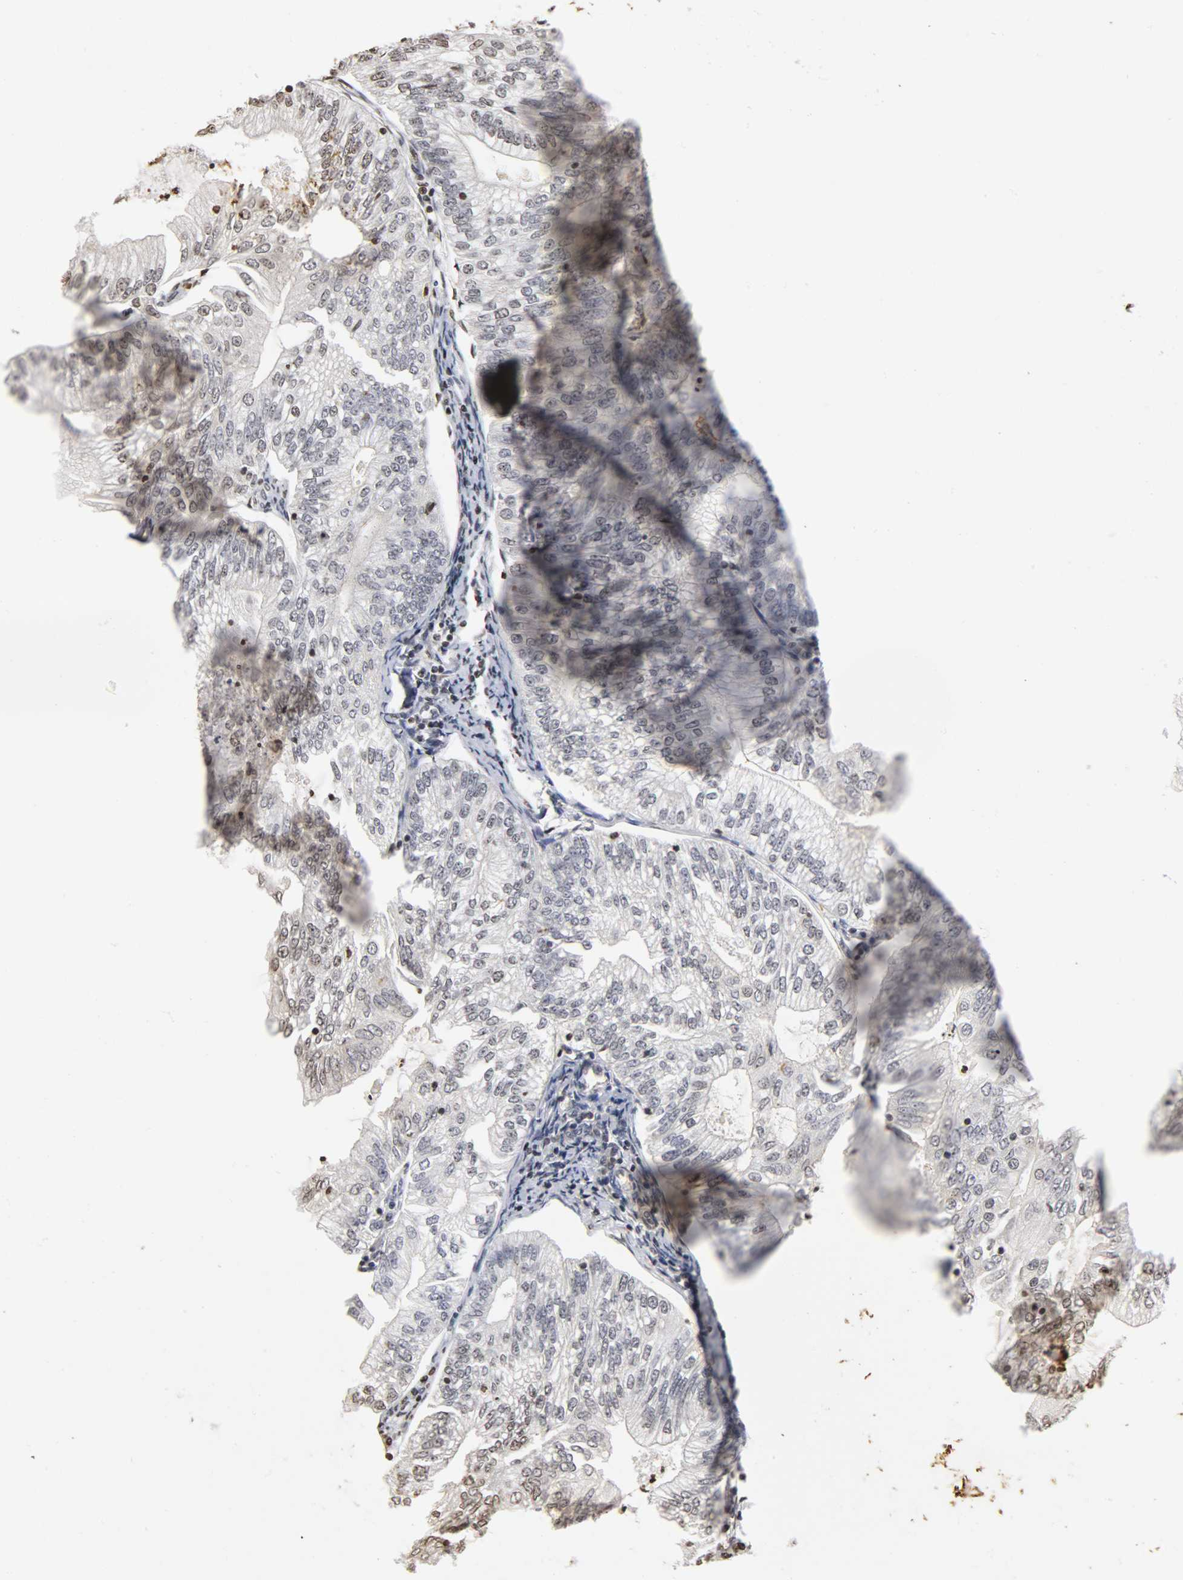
{"staining": {"intensity": "weak", "quantity": "<25%", "location": "nuclear"}, "tissue": "endometrial cancer", "cell_type": "Tumor cells", "image_type": "cancer", "snomed": [{"axis": "morphology", "description": "Adenocarcinoma, NOS"}, {"axis": "topography", "description": "Endometrium"}], "caption": "This is an immunohistochemistry micrograph of endometrial adenocarcinoma. There is no expression in tumor cells.", "gene": "ERCC2", "patient": {"sex": "female", "age": 69}}